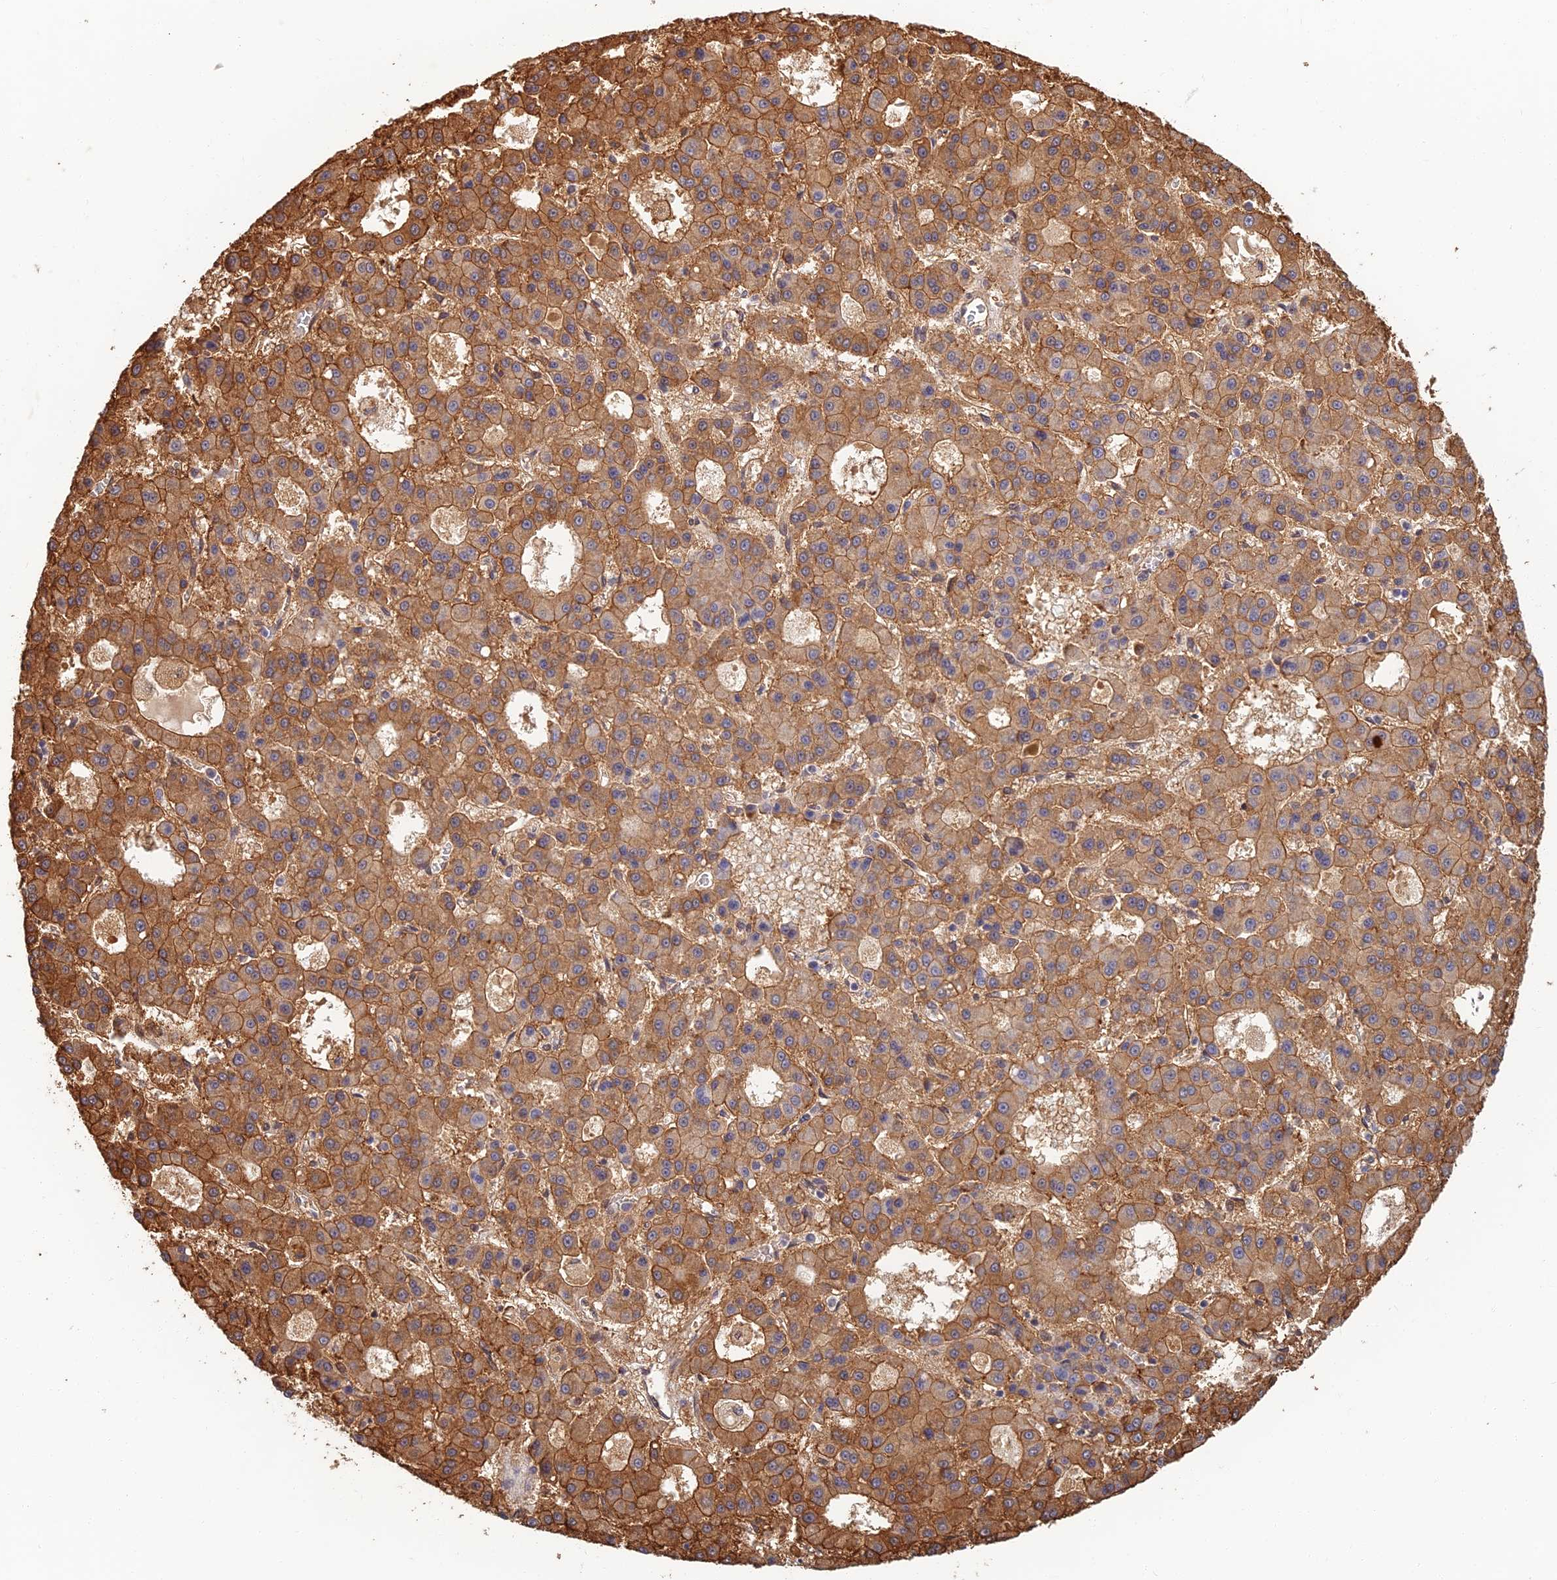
{"staining": {"intensity": "strong", "quantity": ">75%", "location": "cytoplasmic/membranous"}, "tissue": "liver cancer", "cell_type": "Tumor cells", "image_type": "cancer", "snomed": [{"axis": "morphology", "description": "Carcinoma, Hepatocellular, NOS"}, {"axis": "topography", "description": "Liver"}], "caption": "High-magnification brightfield microscopy of hepatocellular carcinoma (liver) stained with DAB (brown) and counterstained with hematoxylin (blue). tumor cells exhibit strong cytoplasmic/membranous positivity is seen in about>75% of cells. (brown staining indicates protein expression, while blue staining denotes nuclei).", "gene": "LRRN3", "patient": {"sex": "male", "age": 70}}